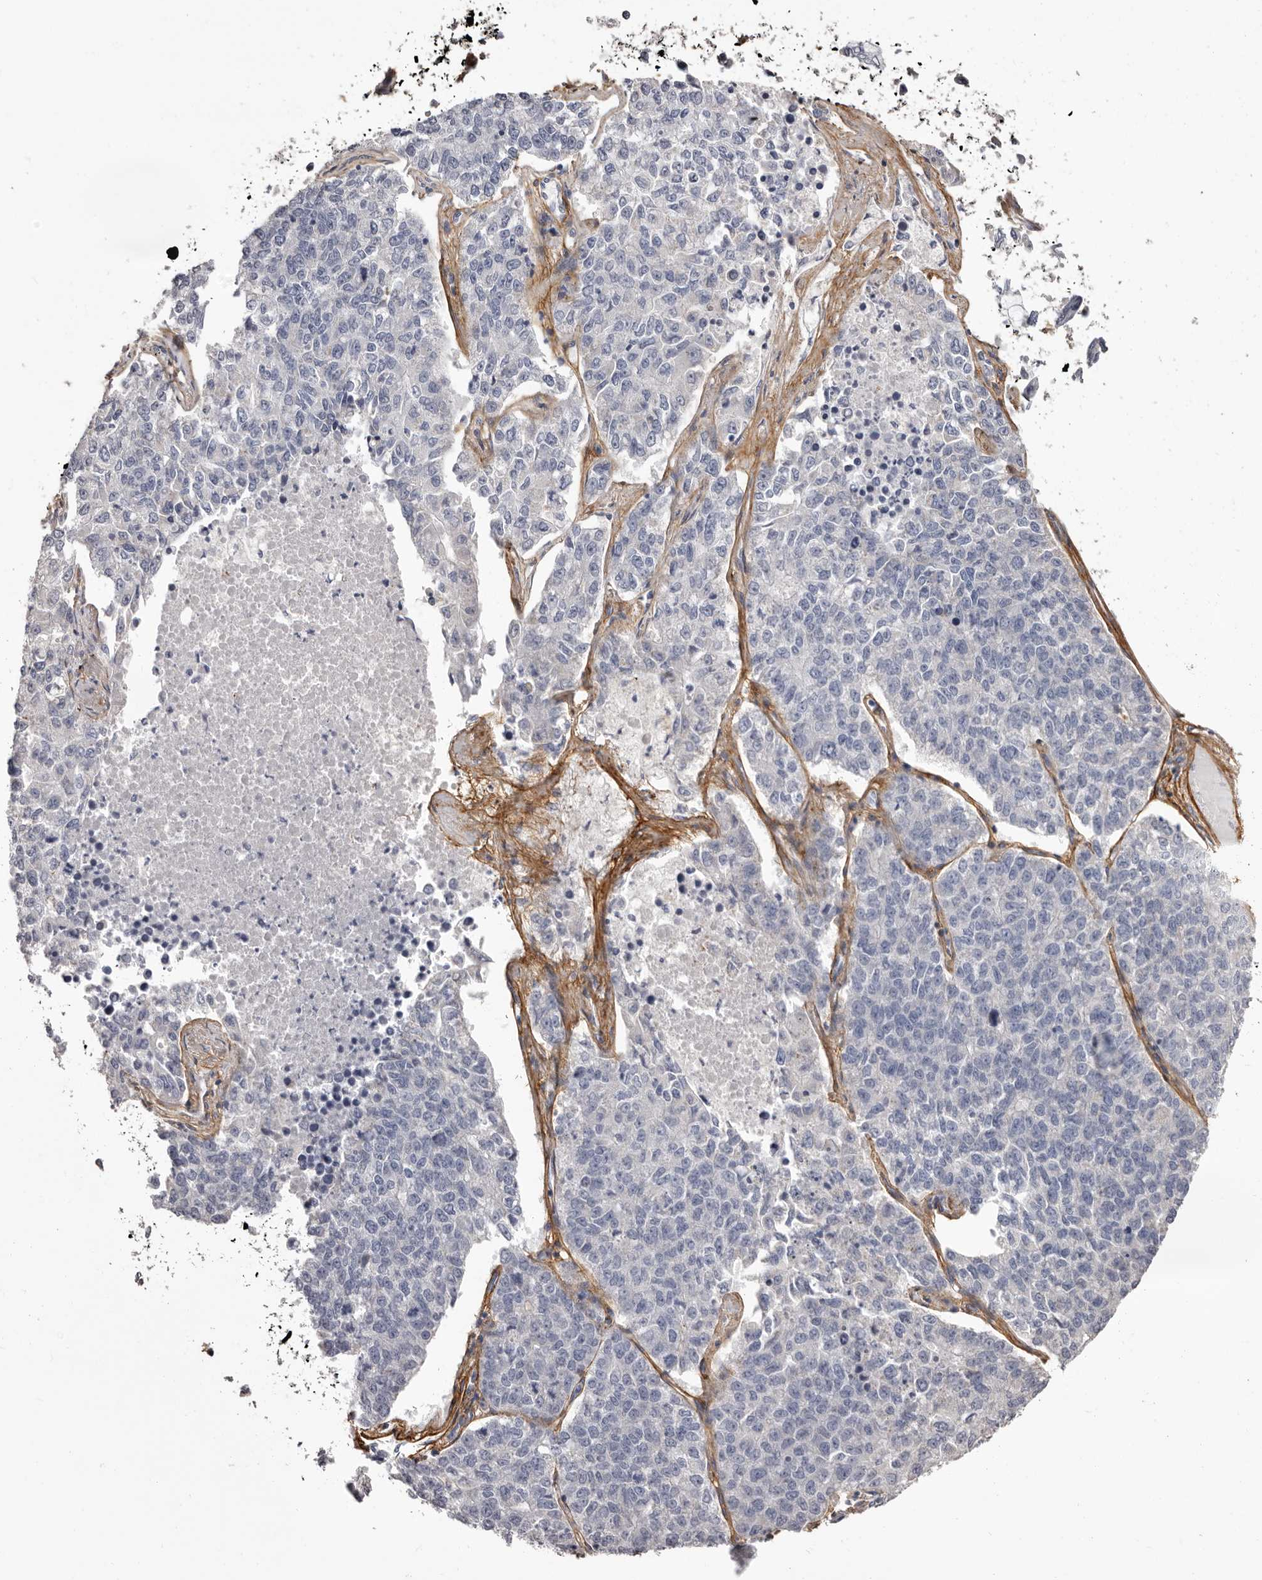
{"staining": {"intensity": "negative", "quantity": "none", "location": "none"}, "tissue": "lung cancer", "cell_type": "Tumor cells", "image_type": "cancer", "snomed": [{"axis": "morphology", "description": "Adenocarcinoma, NOS"}, {"axis": "topography", "description": "Lung"}], "caption": "A high-resolution micrograph shows IHC staining of lung adenocarcinoma, which exhibits no significant positivity in tumor cells.", "gene": "COL6A1", "patient": {"sex": "male", "age": 49}}